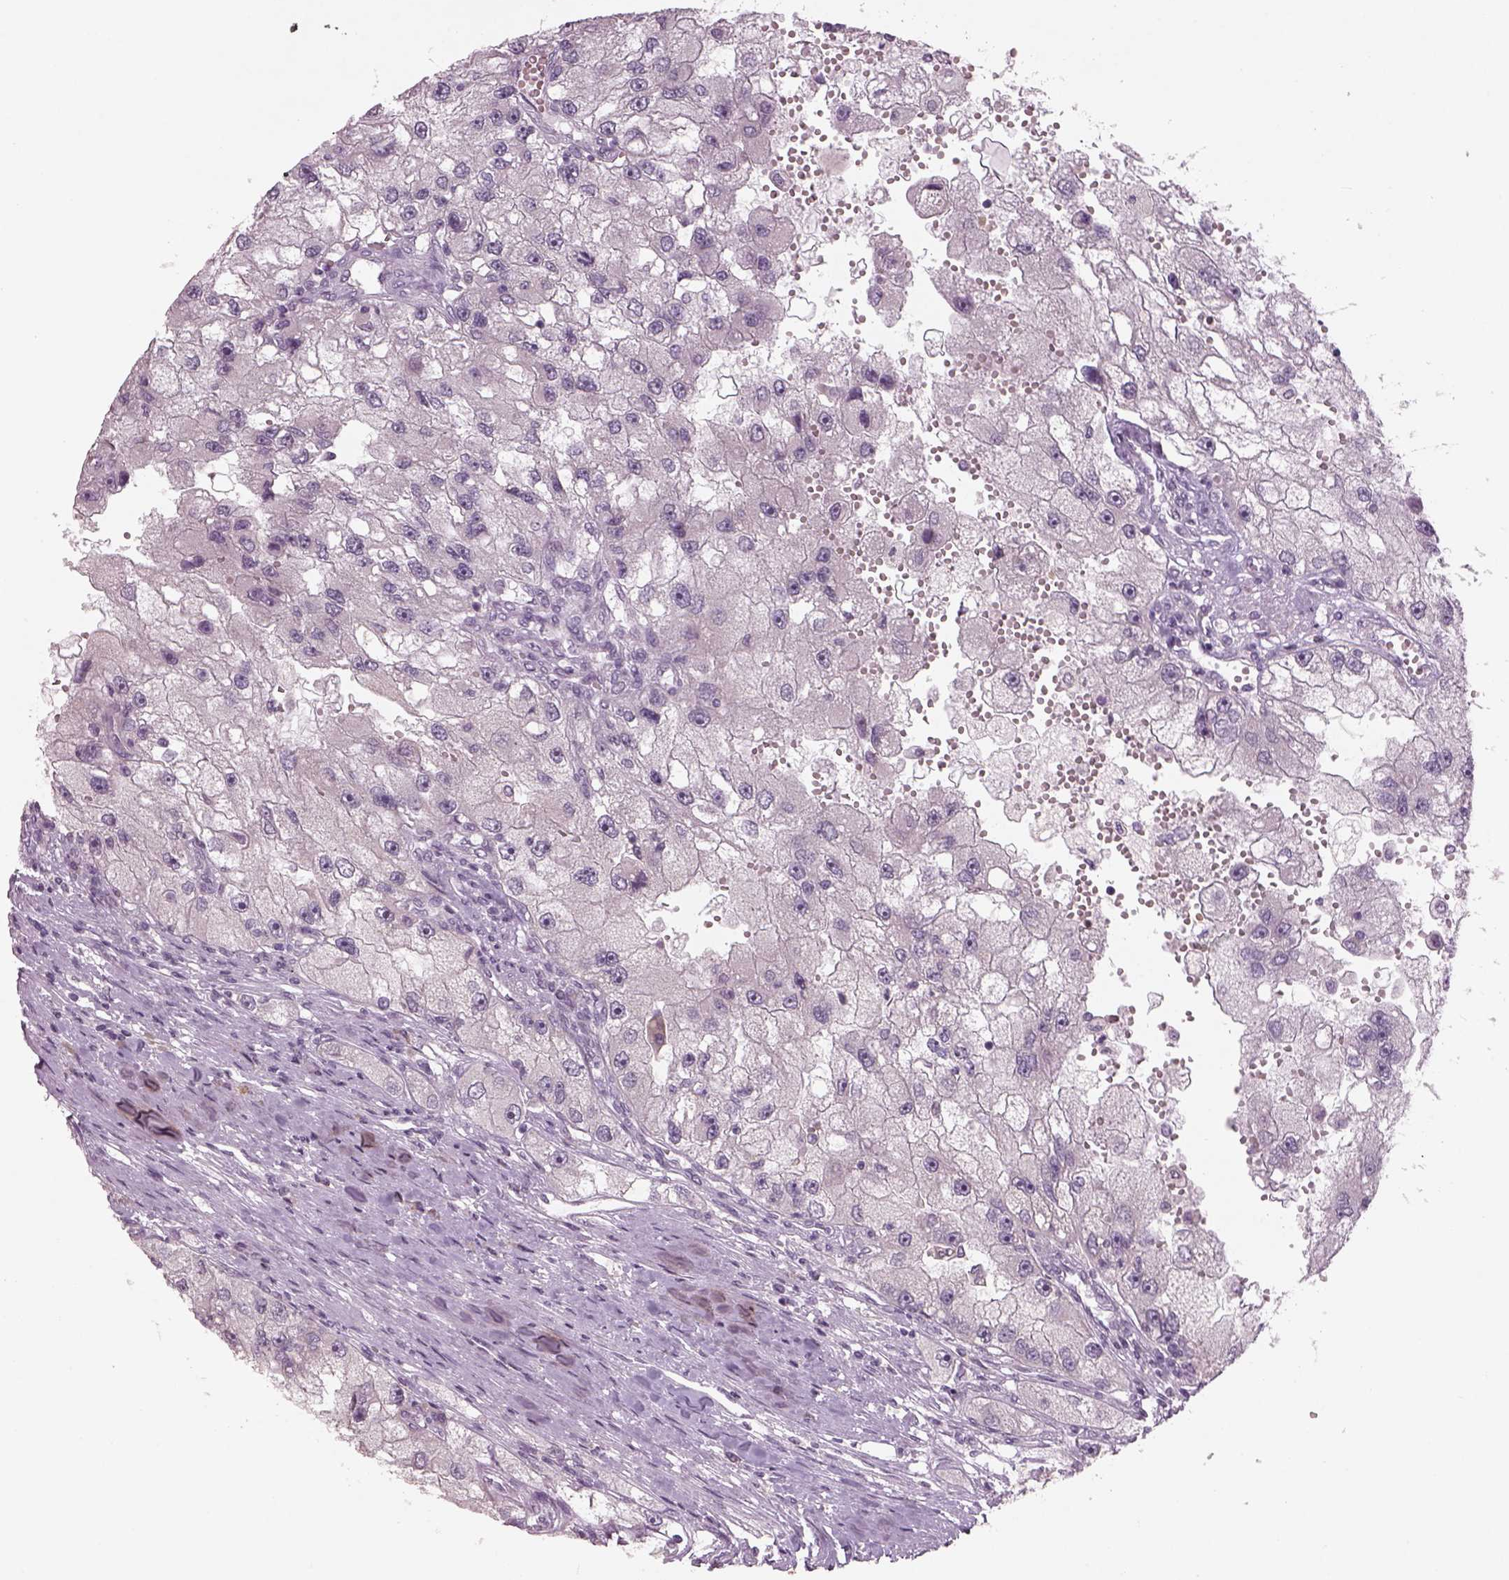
{"staining": {"intensity": "negative", "quantity": "none", "location": "none"}, "tissue": "renal cancer", "cell_type": "Tumor cells", "image_type": "cancer", "snomed": [{"axis": "morphology", "description": "Adenocarcinoma, NOS"}, {"axis": "topography", "description": "Kidney"}], "caption": "Renal adenocarcinoma stained for a protein using immunohistochemistry displays no positivity tumor cells.", "gene": "PENK", "patient": {"sex": "male", "age": 63}}